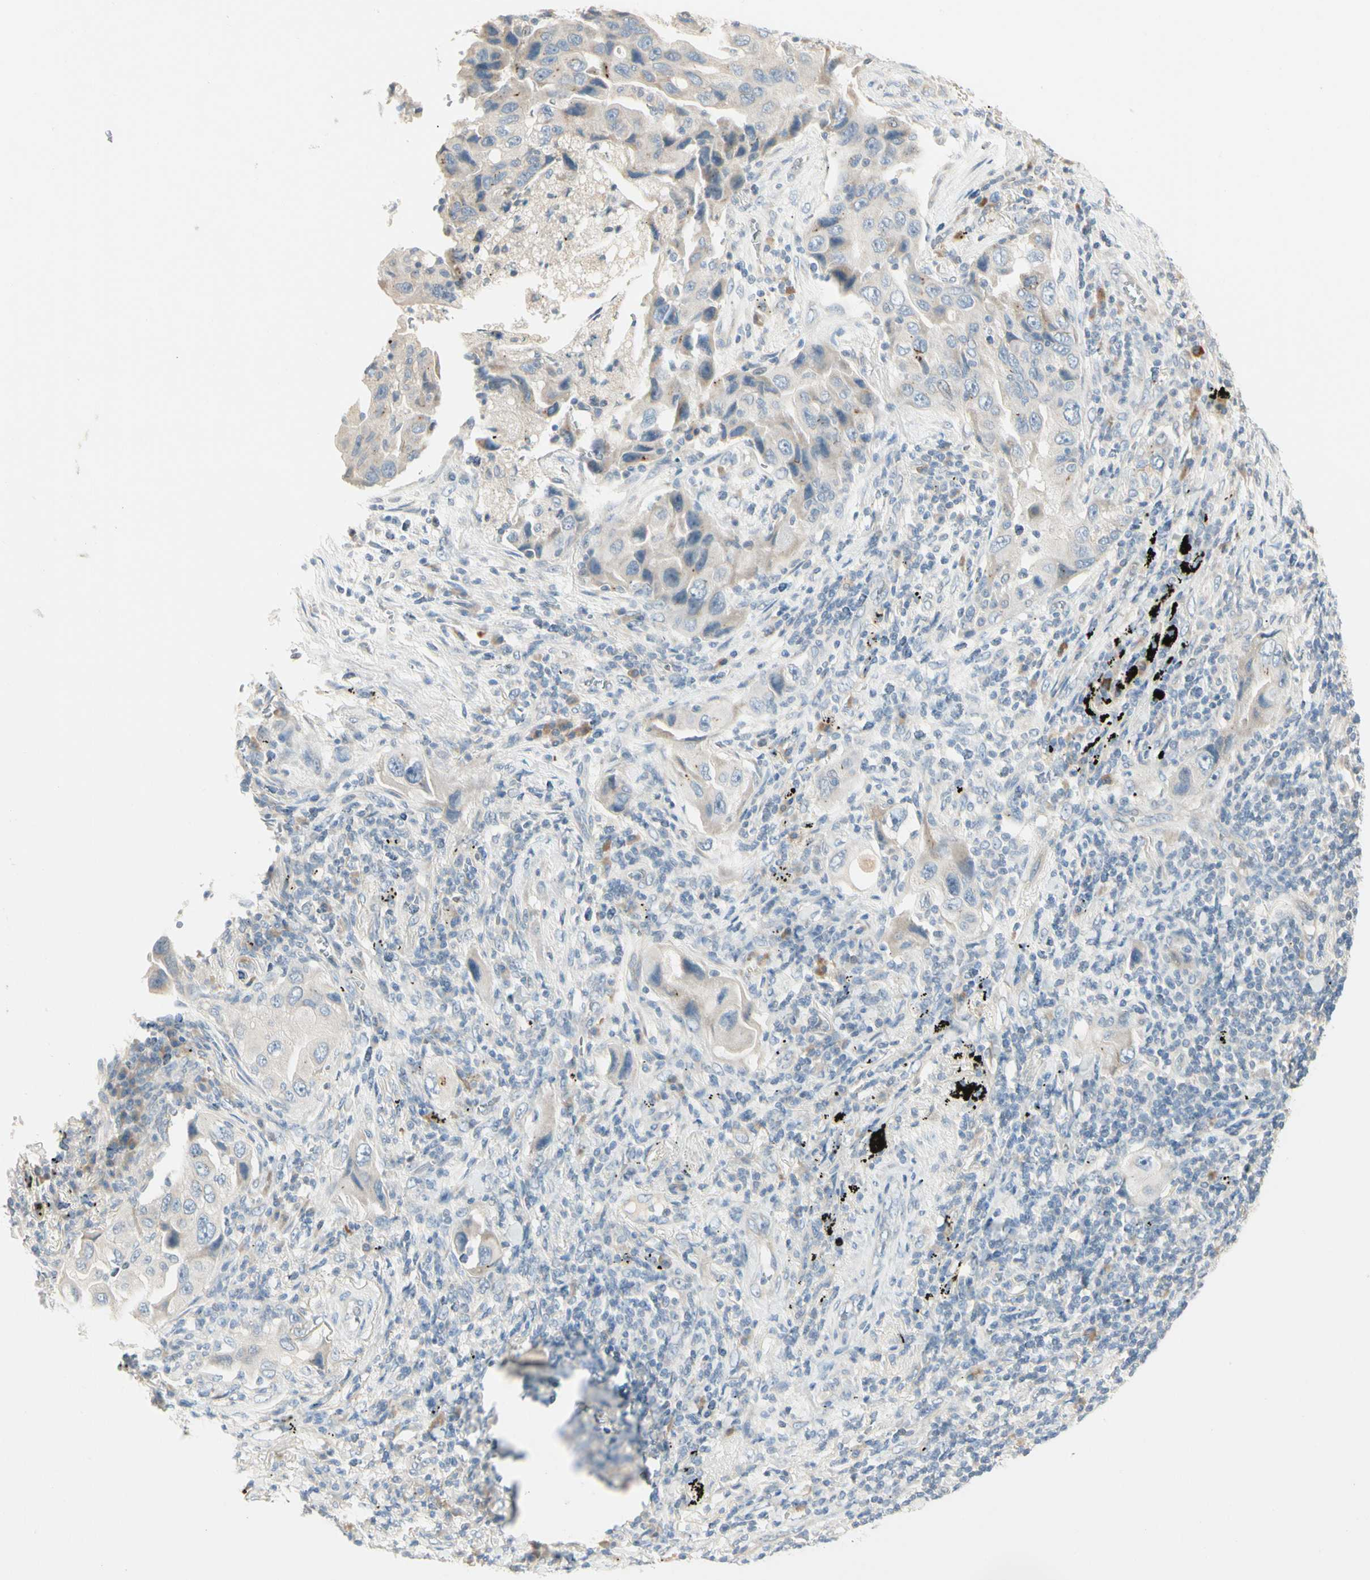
{"staining": {"intensity": "weak", "quantity": "25%-75%", "location": "cytoplasmic/membranous"}, "tissue": "lung cancer", "cell_type": "Tumor cells", "image_type": "cancer", "snomed": [{"axis": "morphology", "description": "Adenocarcinoma, NOS"}, {"axis": "topography", "description": "Lung"}], "caption": "IHC histopathology image of neoplastic tissue: human lung adenocarcinoma stained using immunohistochemistry shows low levels of weak protein expression localized specifically in the cytoplasmic/membranous of tumor cells, appearing as a cytoplasmic/membranous brown color.", "gene": "ALDH18A1", "patient": {"sex": "female", "age": 65}}